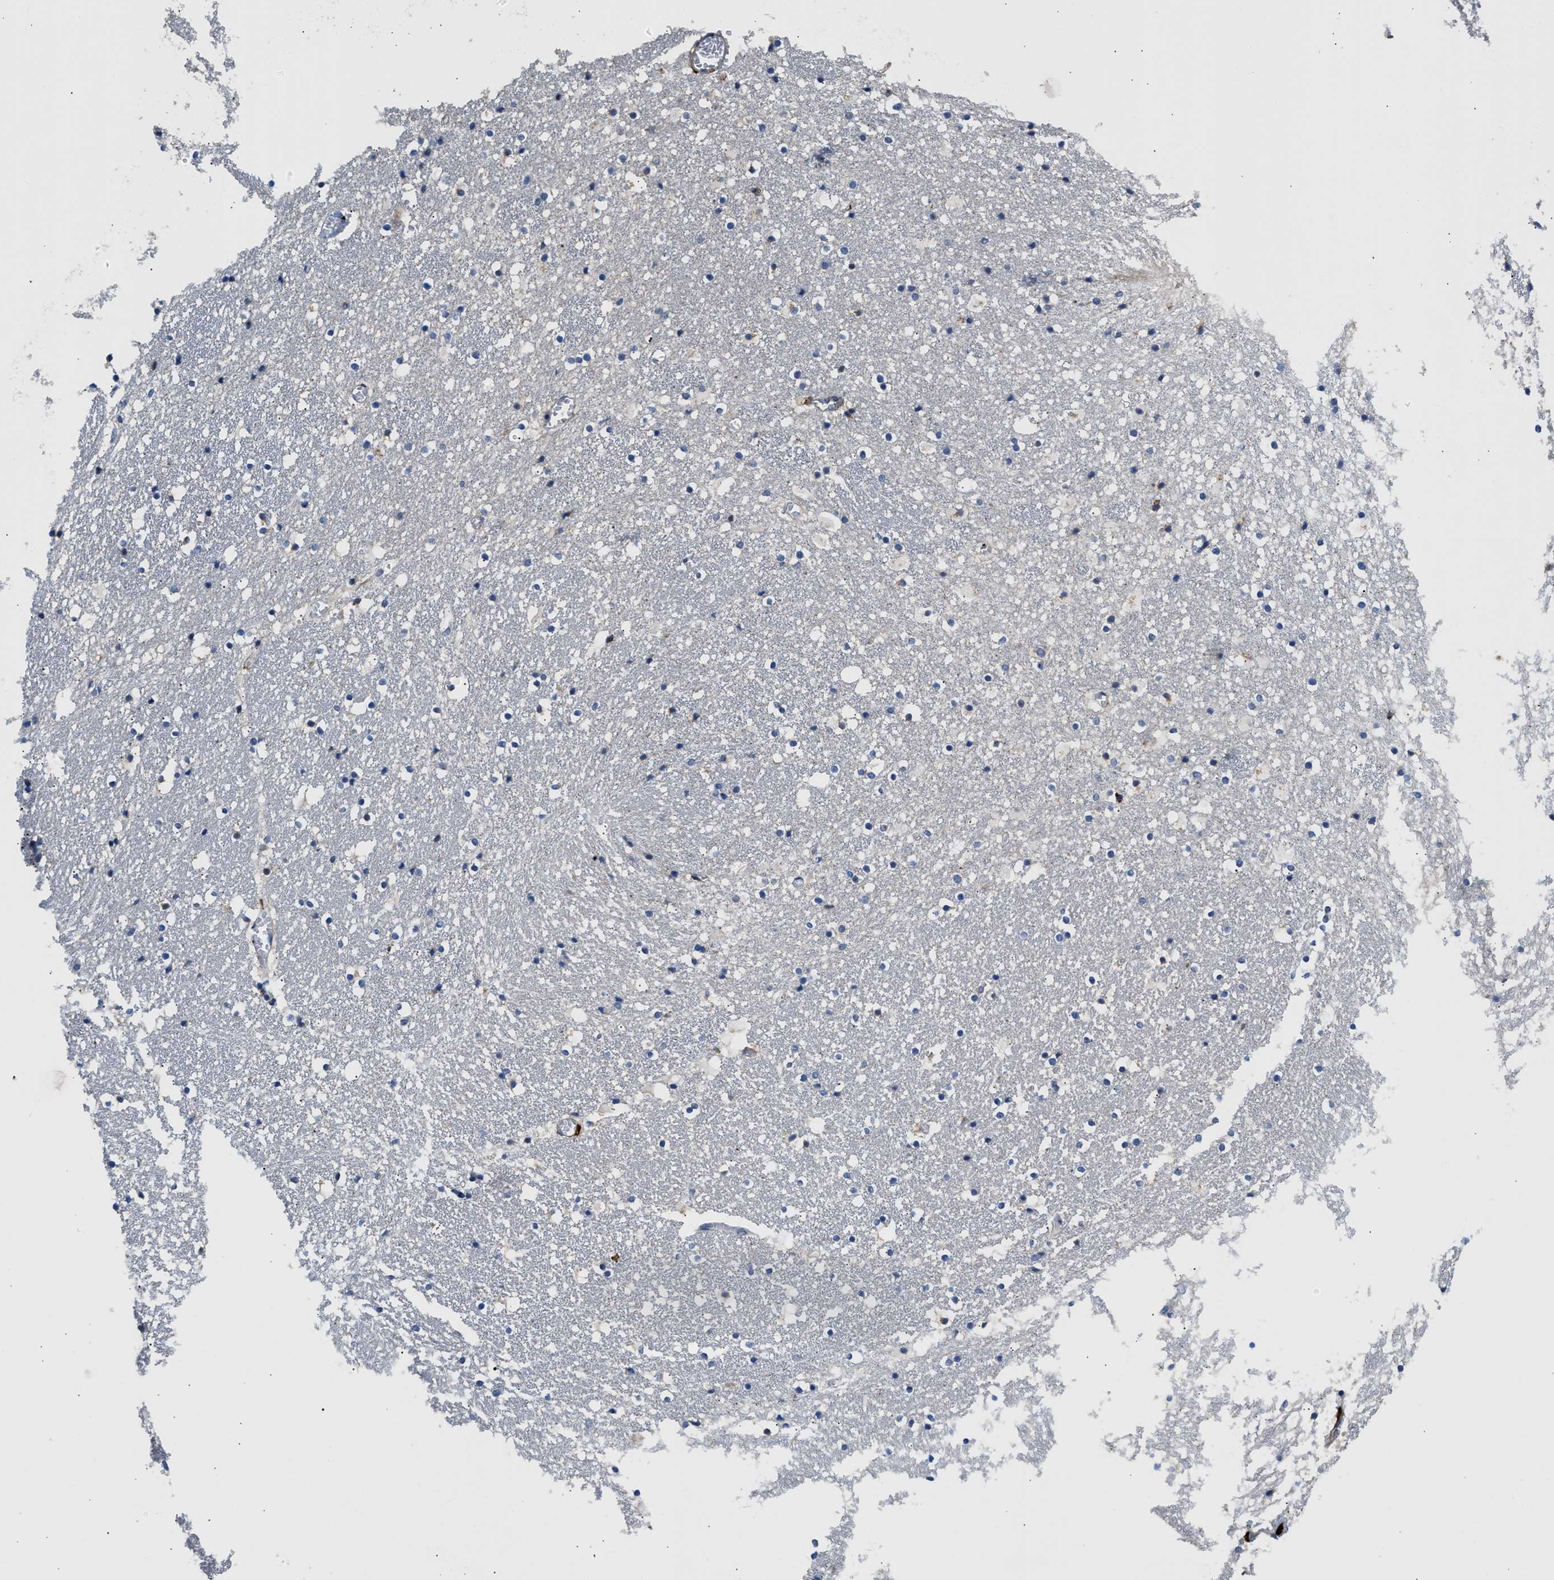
{"staining": {"intensity": "moderate", "quantity": "25%-75%", "location": "cytoplasmic/membranous"}, "tissue": "caudate", "cell_type": "Glial cells", "image_type": "normal", "snomed": [{"axis": "morphology", "description": "Normal tissue, NOS"}, {"axis": "topography", "description": "Lateral ventricle wall"}], "caption": "Immunohistochemistry (IHC) (DAB) staining of unremarkable caudate shows moderate cytoplasmic/membranous protein positivity in about 25%-75% of glial cells. (DAB IHC, brown staining for protein, blue staining for nuclei).", "gene": "AMZ1", "patient": {"sex": "male", "age": 45}}